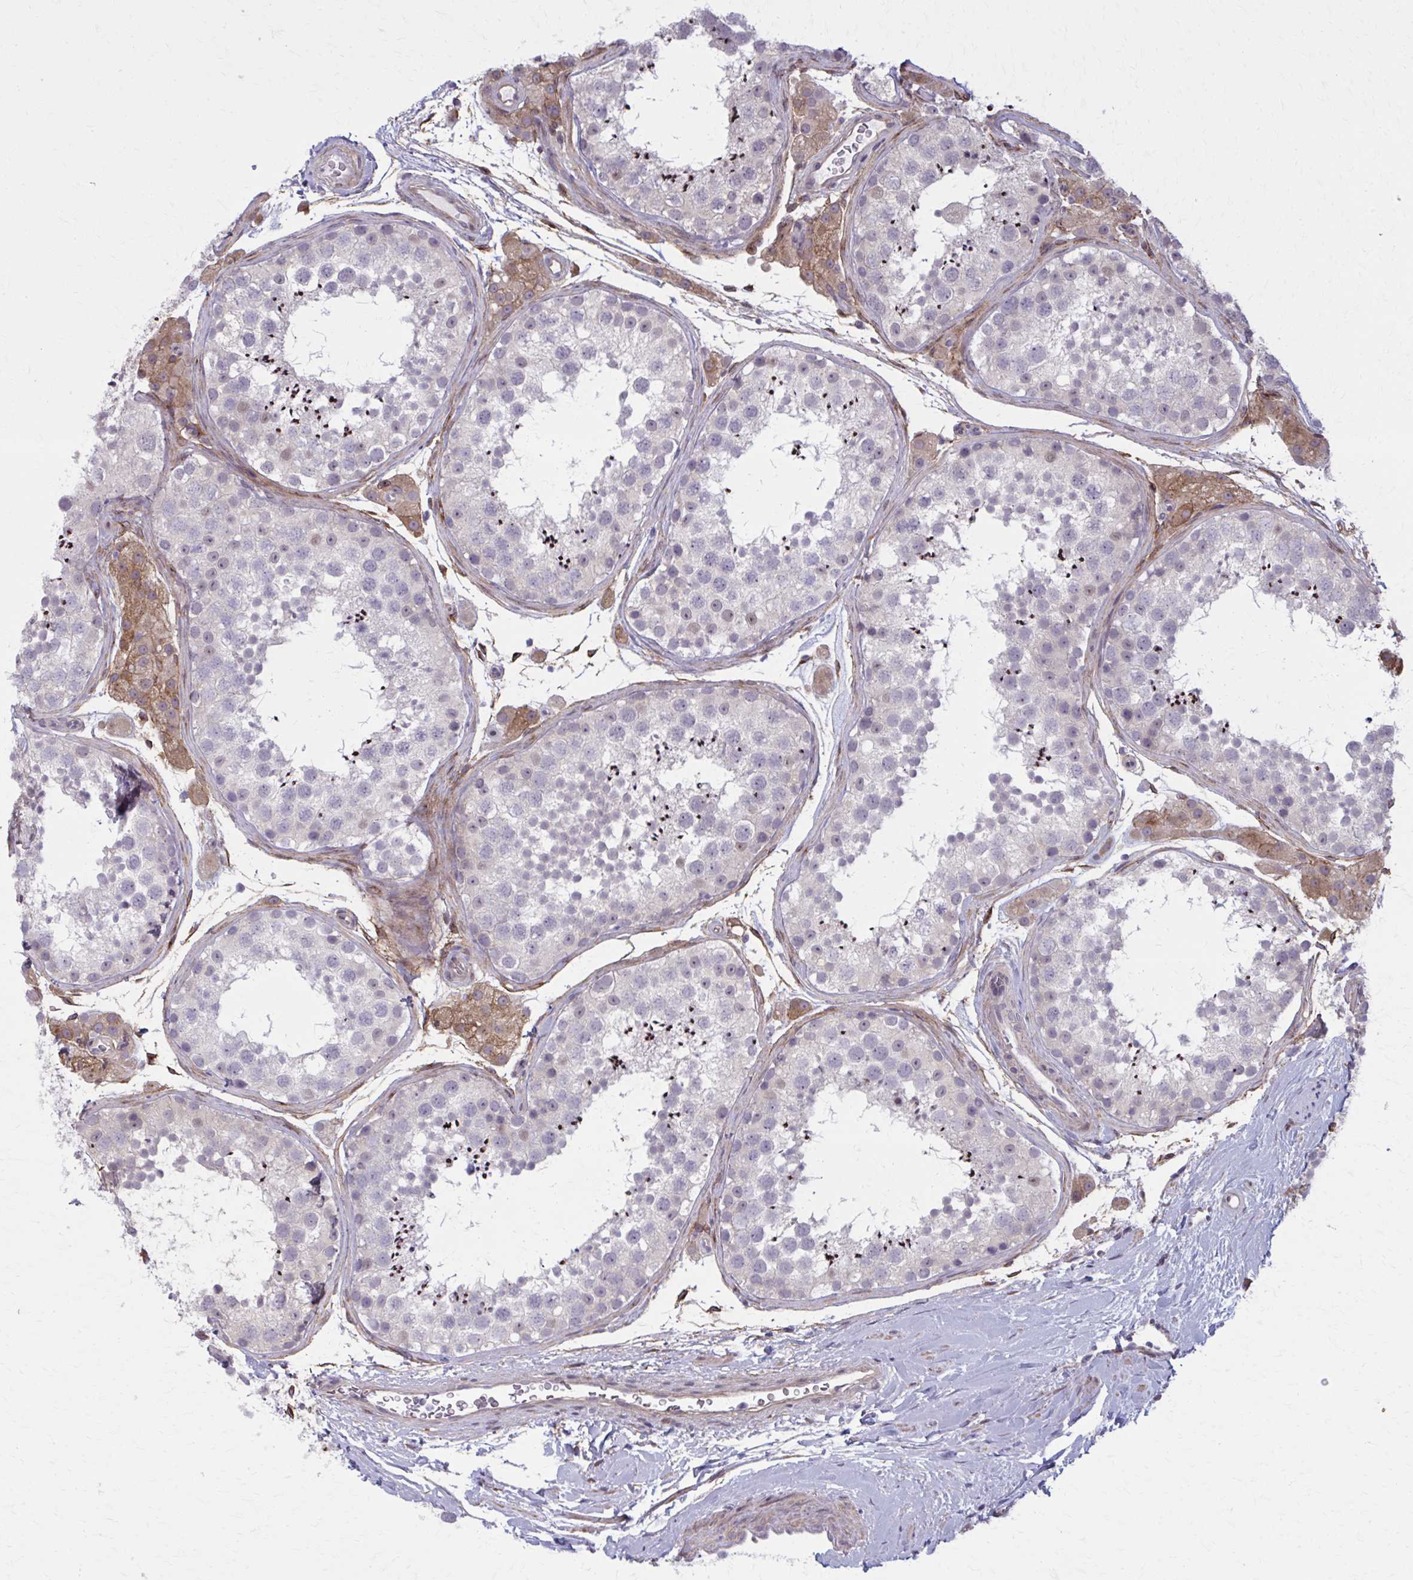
{"staining": {"intensity": "negative", "quantity": "none", "location": "none"}, "tissue": "testis", "cell_type": "Cells in seminiferous ducts", "image_type": "normal", "snomed": [{"axis": "morphology", "description": "Normal tissue, NOS"}, {"axis": "topography", "description": "Testis"}], "caption": "Testis stained for a protein using immunohistochemistry (IHC) shows no positivity cells in seminiferous ducts.", "gene": "NUMBL", "patient": {"sex": "male", "age": 41}}